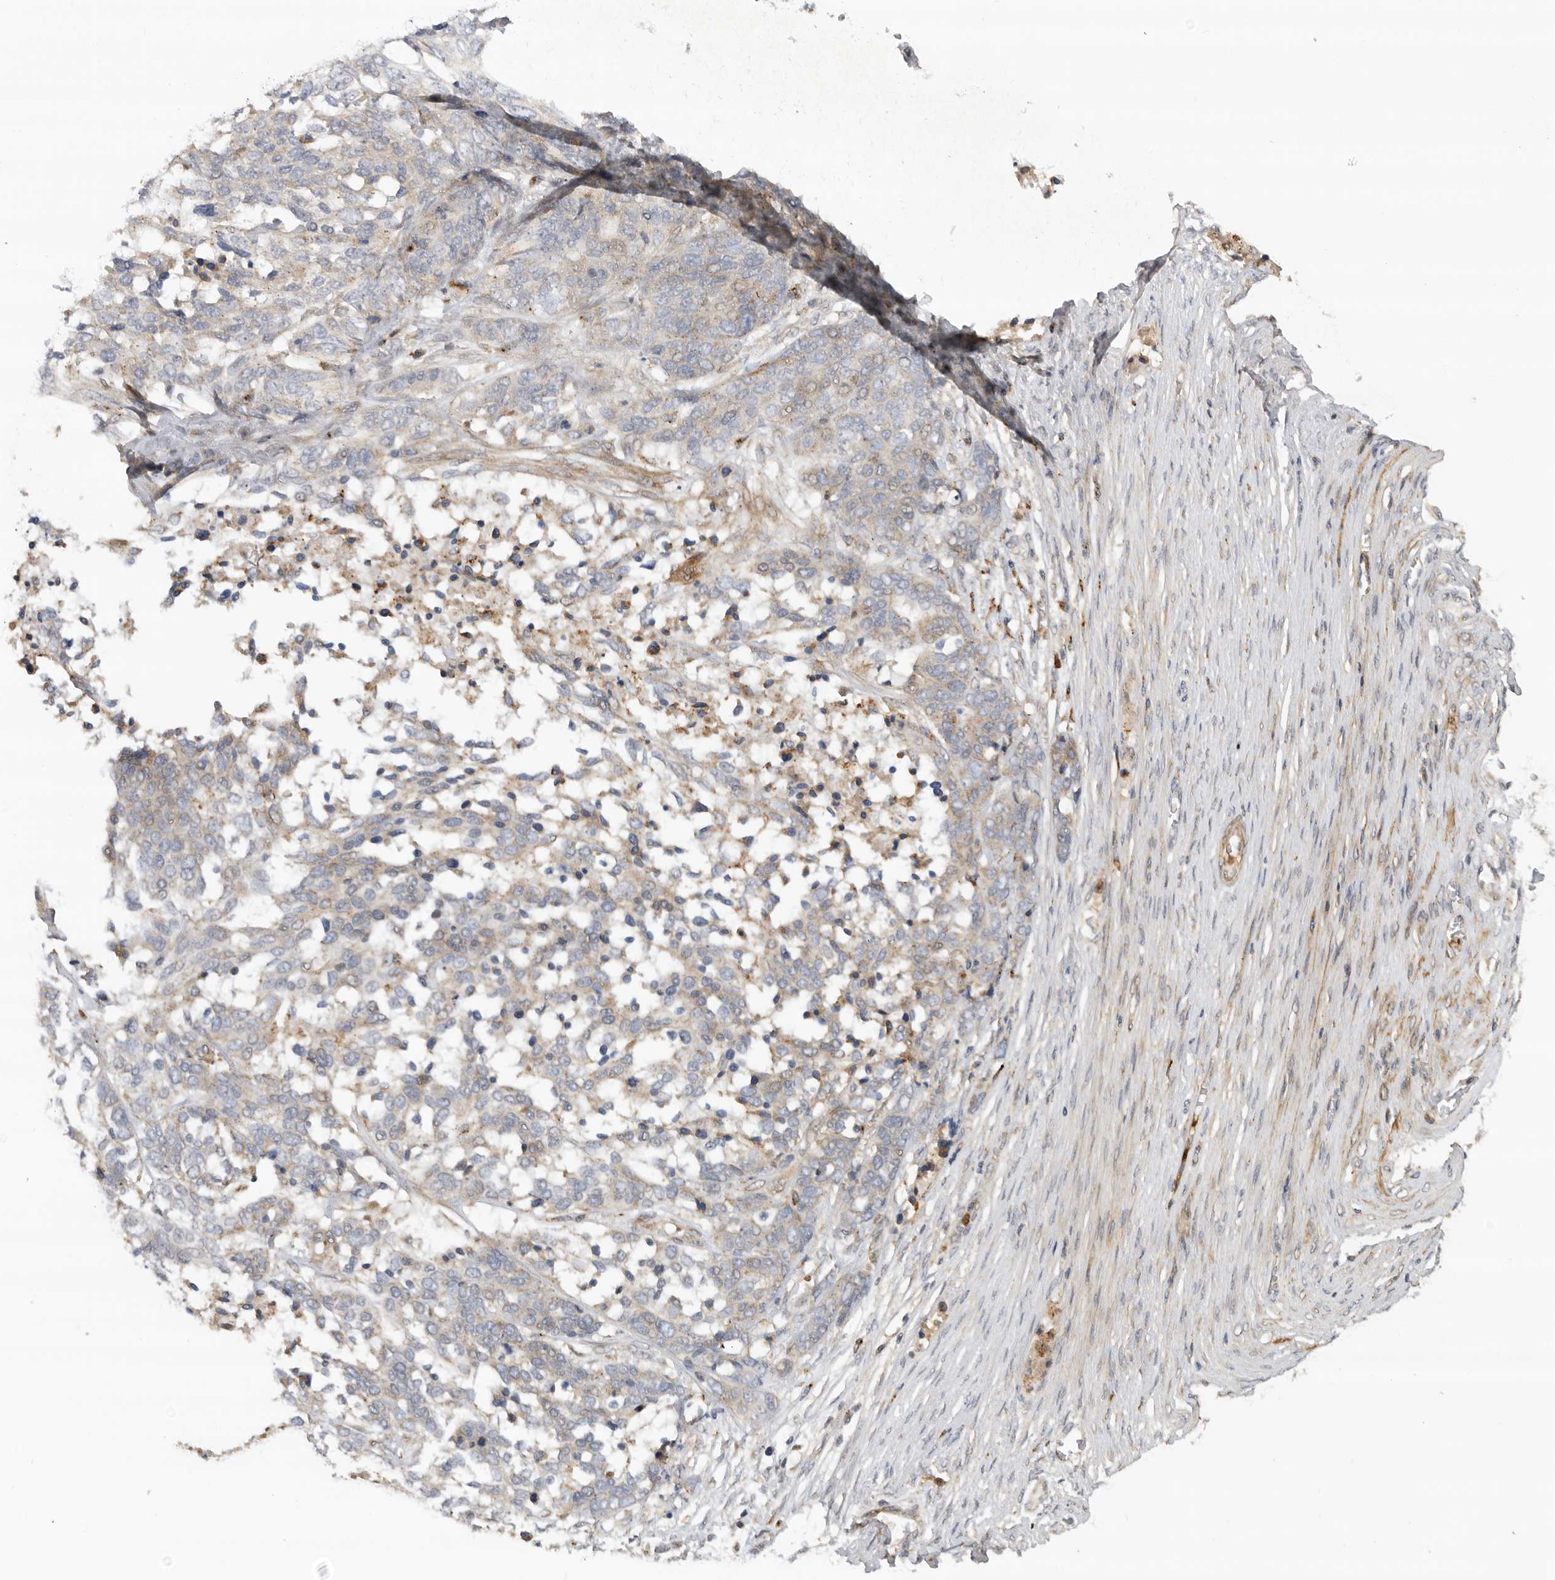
{"staining": {"intensity": "negative", "quantity": "none", "location": "none"}, "tissue": "ovarian cancer", "cell_type": "Tumor cells", "image_type": "cancer", "snomed": [{"axis": "morphology", "description": "Cystadenocarcinoma, serous, NOS"}, {"axis": "topography", "description": "Ovary"}], "caption": "Immunohistochemistry image of neoplastic tissue: human ovarian serous cystadenocarcinoma stained with DAB exhibits no significant protein expression in tumor cells. The staining was performed using DAB to visualize the protein expression in brown, while the nuclei were stained in blue with hematoxylin (Magnification: 20x).", "gene": "GNE", "patient": {"sex": "female", "age": 44}}